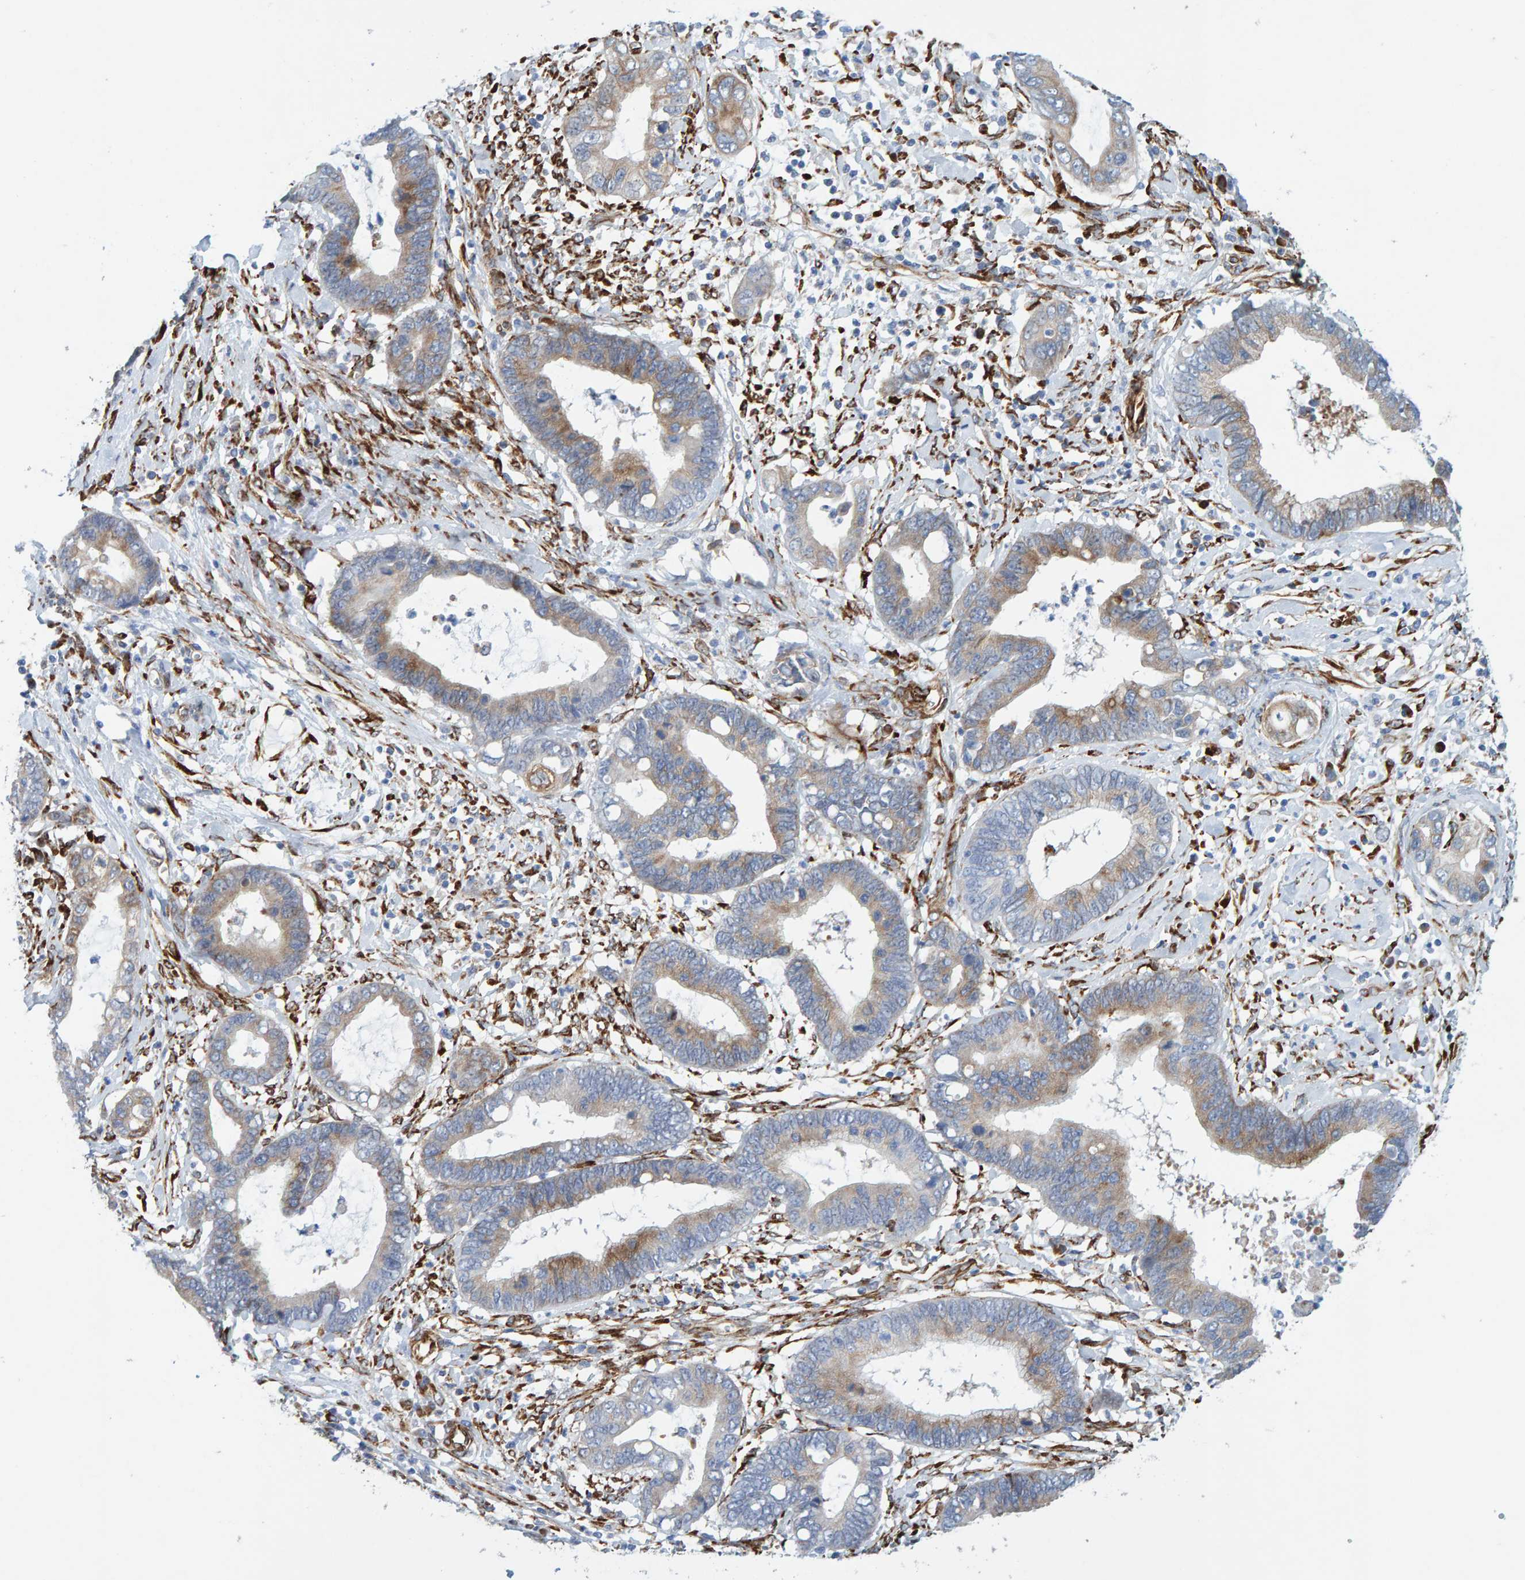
{"staining": {"intensity": "weak", "quantity": "25%-75%", "location": "cytoplasmic/membranous"}, "tissue": "cervical cancer", "cell_type": "Tumor cells", "image_type": "cancer", "snomed": [{"axis": "morphology", "description": "Adenocarcinoma, NOS"}, {"axis": "topography", "description": "Cervix"}], "caption": "Protein analysis of cervical cancer (adenocarcinoma) tissue displays weak cytoplasmic/membranous expression in about 25%-75% of tumor cells.", "gene": "MMP16", "patient": {"sex": "female", "age": 44}}